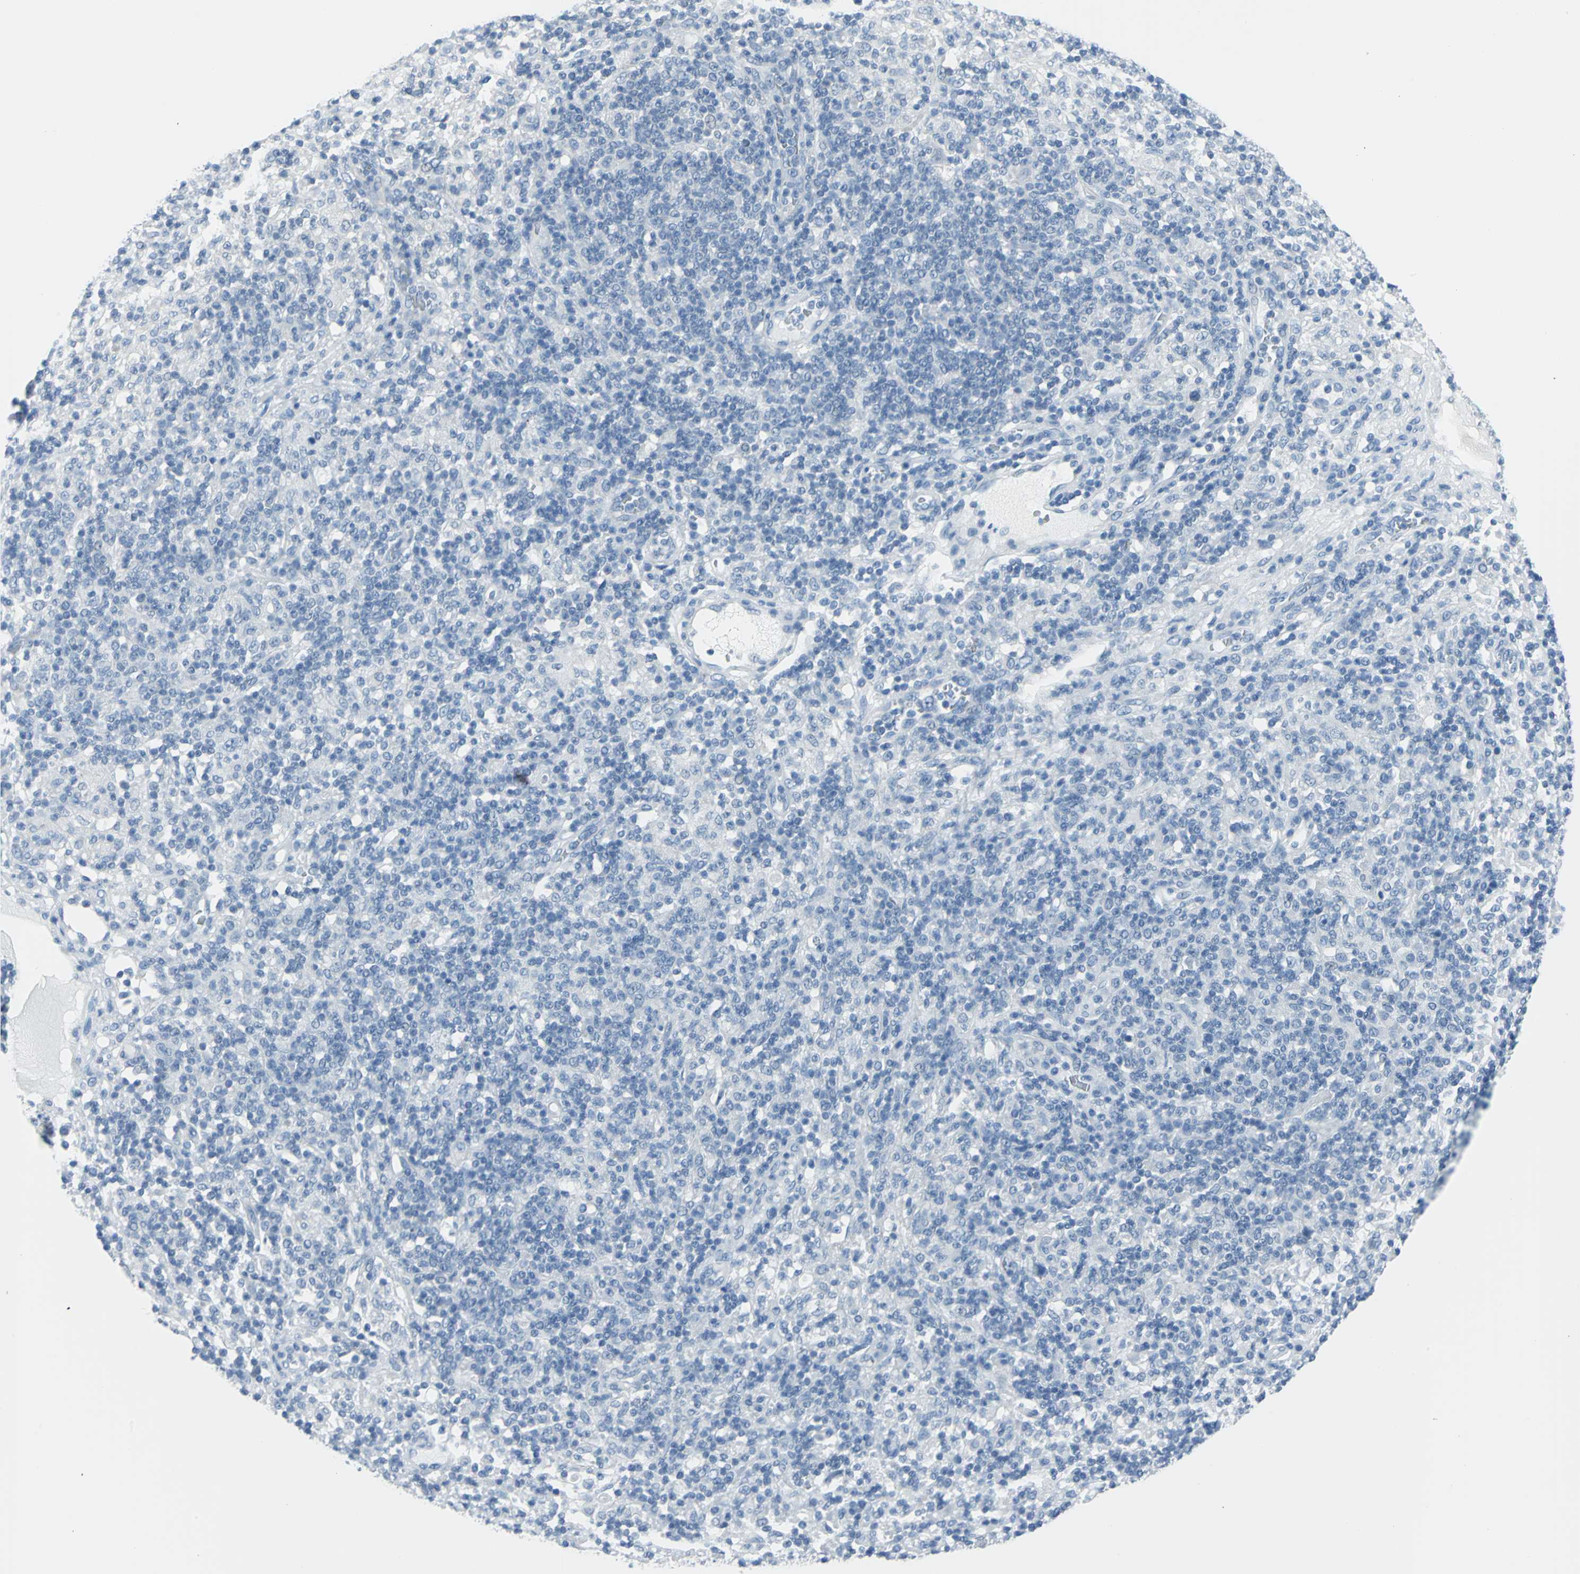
{"staining": {"intensity": "negative", "quantity": "none", "location": "none"}, "tissue": "lymphoma", "cell_type": "Tumor cells", "image_type": "cancer", "snomed": [{"axis": "morphology", "description": "Hodgkin's disease, NOS"}, {"axis": "topography", "description": "Lymph node"}], "caption": "Hodgkin's disease stained for a protein using immunohistochemistry (IHC) shows no positivity tumor cells.", "gene": "DNAI2", "patient": {"sex": "male", "age": 70}}